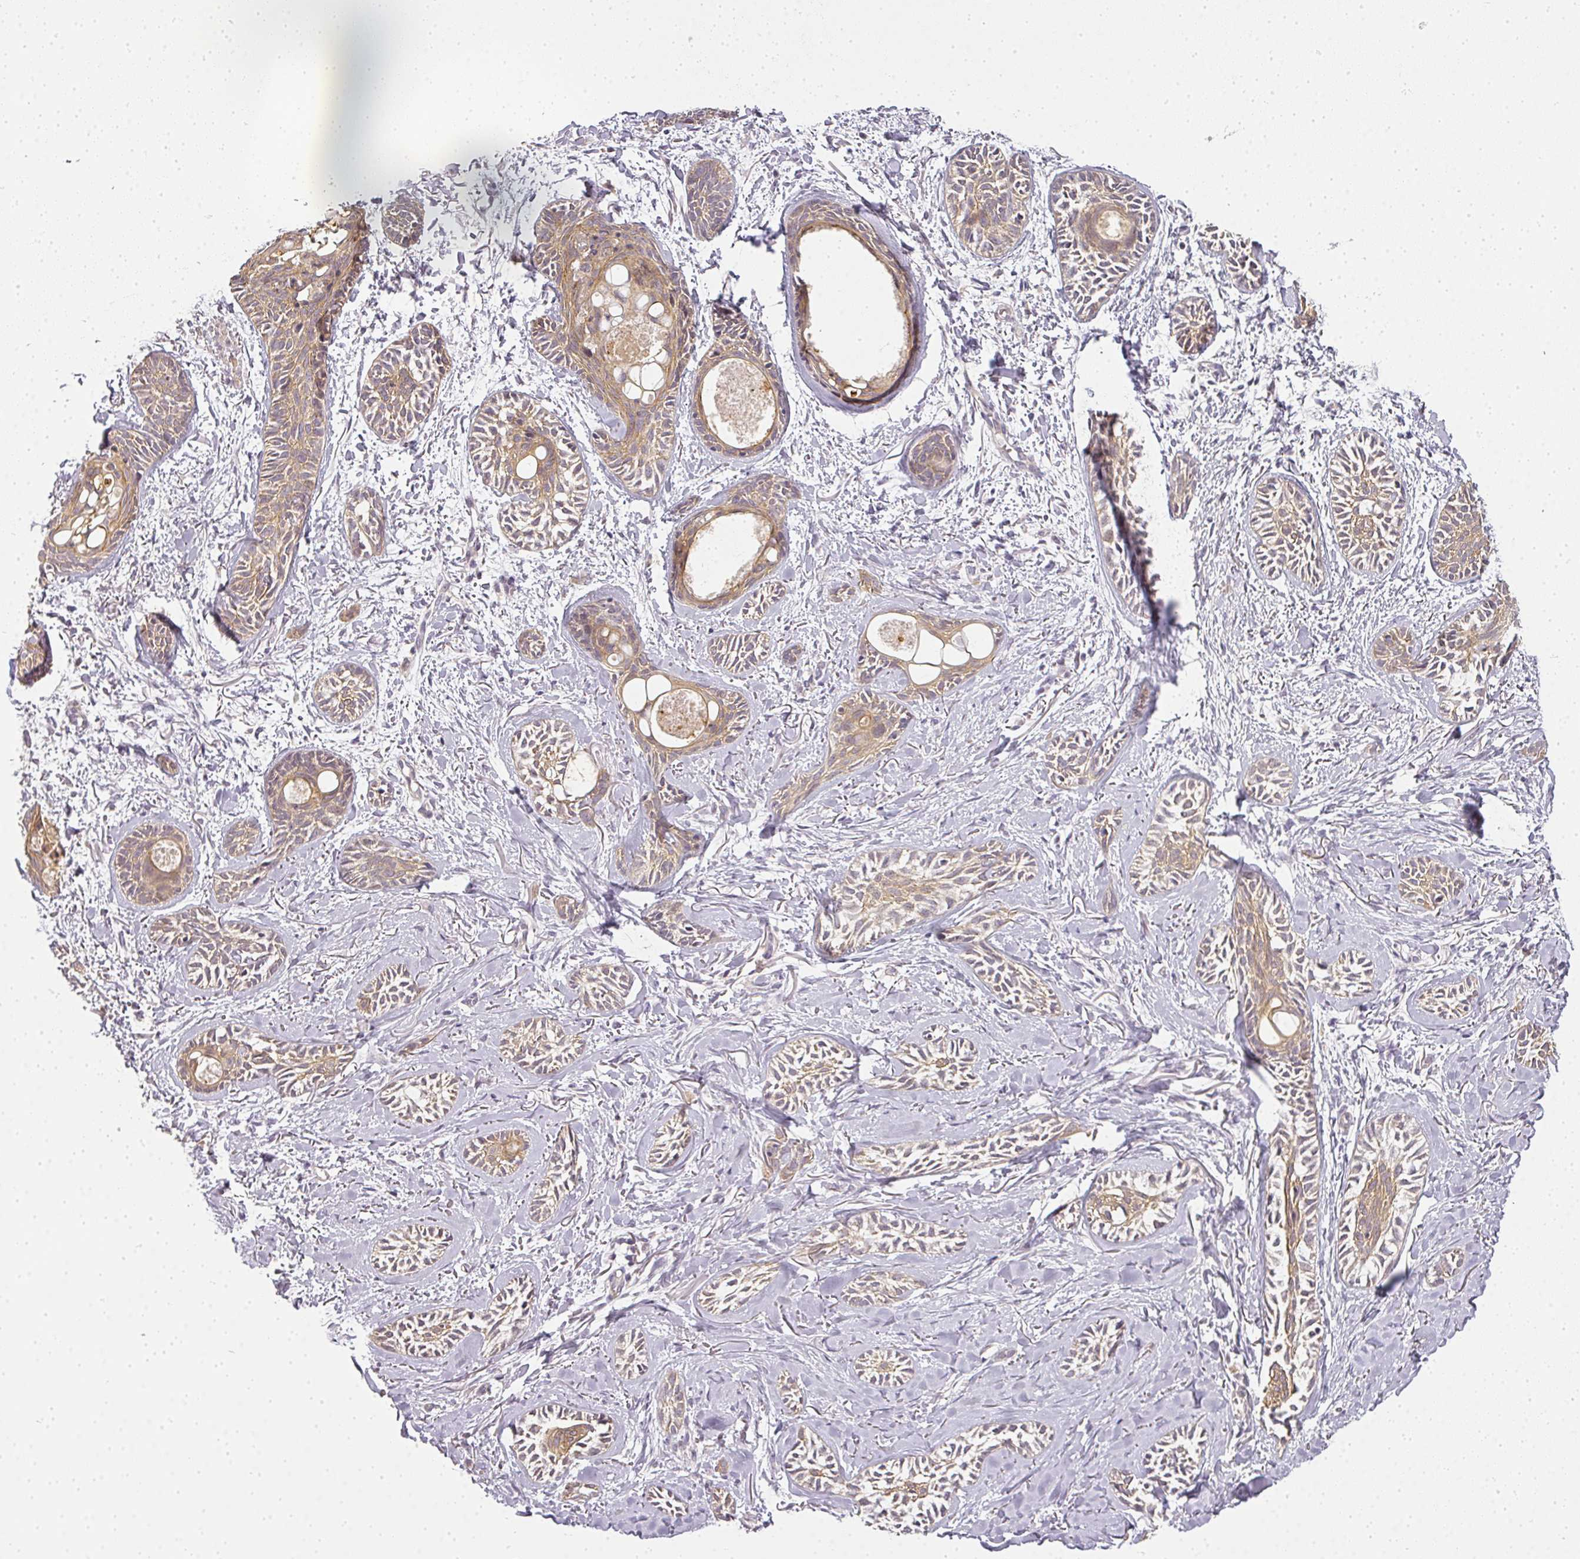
{"staining": {"intensity": "weak", "quantity": ">75%", "location": "cytoplasmic/membranous"}, "tissue": "skin cancer", "cell_type": "Tumor cells", "image_type": "cancer", "snomed": [{"axis": "morphology", "description": "Basal cell carcinoma"}, {"axis": "topography", "description": "Skin"}], "caption": "Weak cytoplasmic/membranous protein expression is identified in approximately >75% of tumor cells in skin basal cell carcinoma.", "gene": "MED19", "patient": {"sex": "female", "age": 59}}